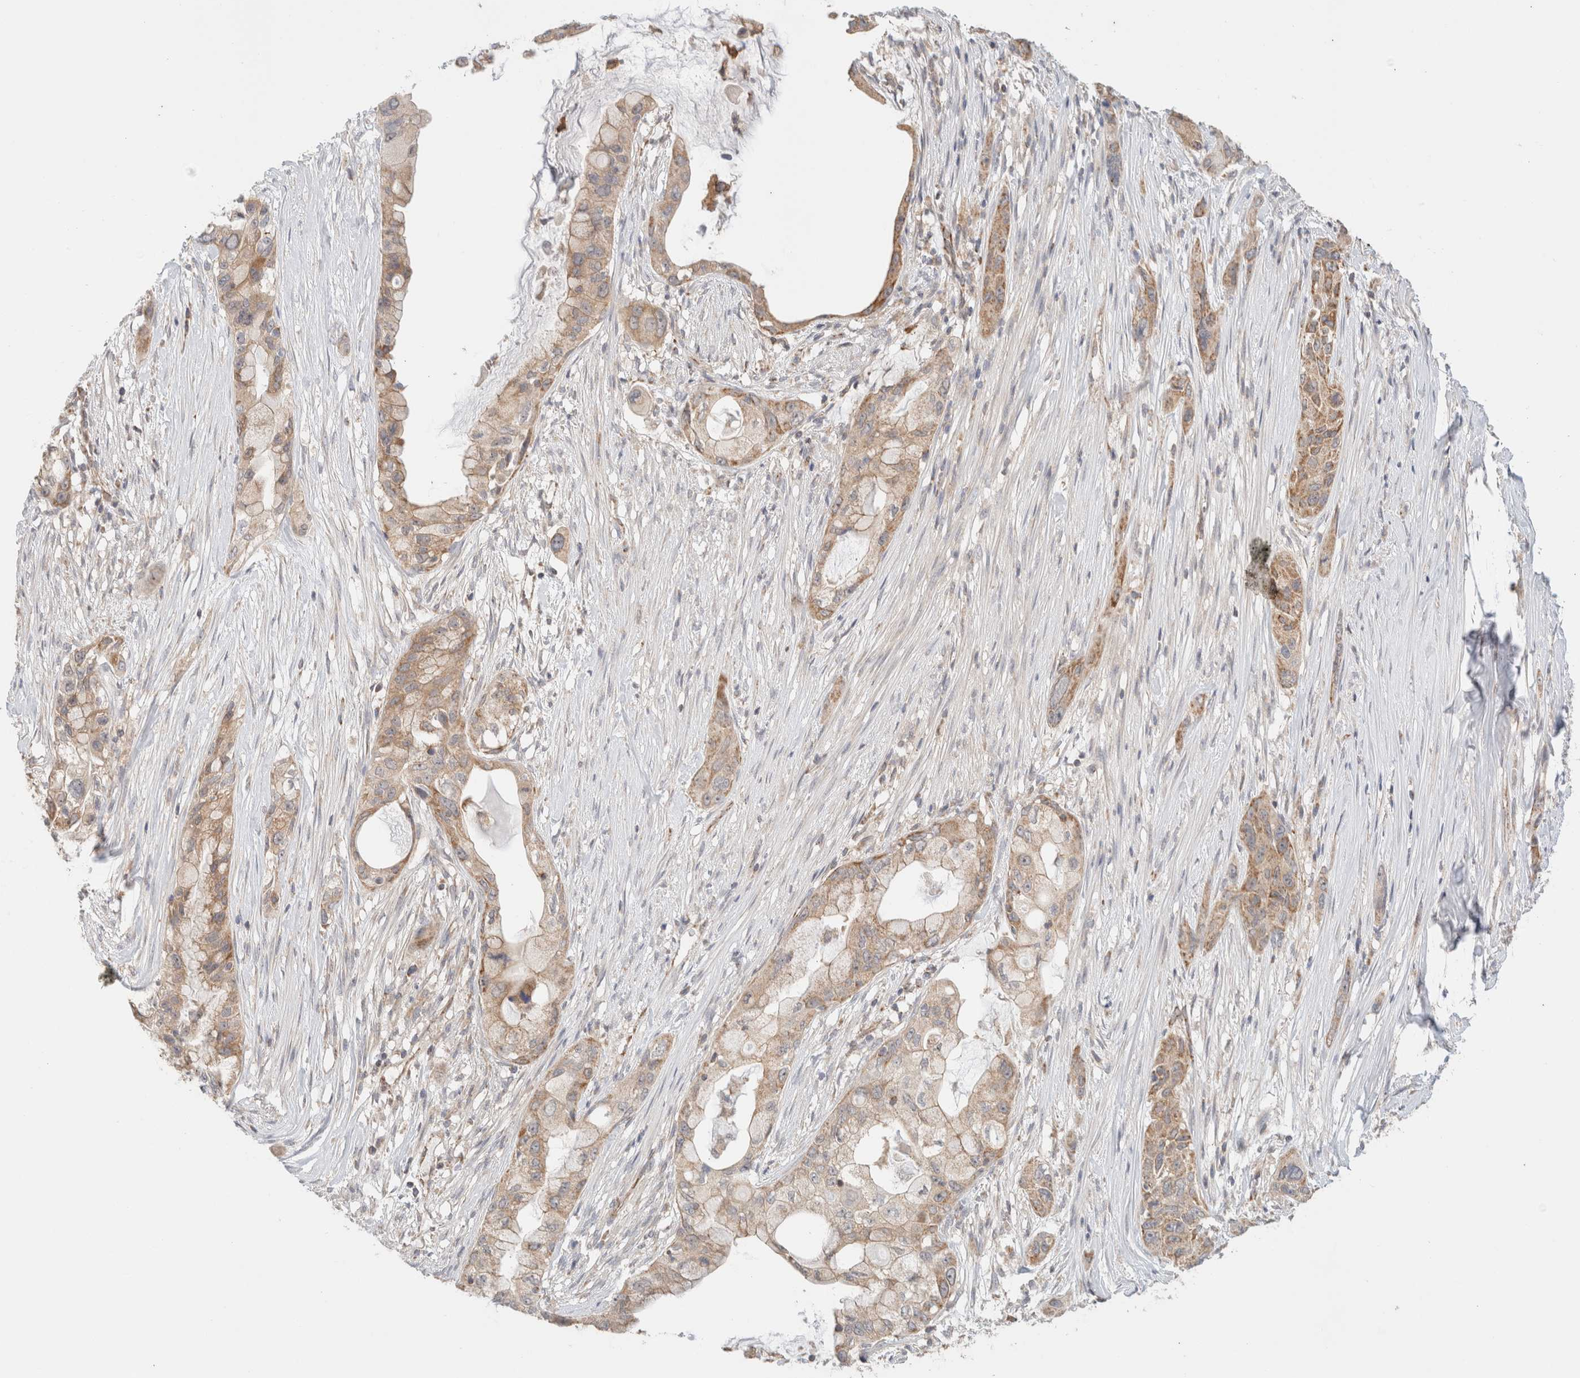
{"staining": {"intensity": "moderate", "quantity": ">75%", "location": "cytoplasmic/membranous"}, "tissue": "pancreatic cancer", "cell_type": "Tumor cells", "image_type": "cancer", "snomed": [{"axis": "morphology", "description": "Adenocarcinoma, NOS"}, {"axis": "topography", "description": "Pancreas"}], "caption": "Immunohistochemistry (IHC) (DAB) staining of human pancreatic cancer displays moderate cytoplasmic/membranous protein staining in about >75% of tumor cells.", "gene": "MRM3", "patient": {"sex": "male", "age": 53}}